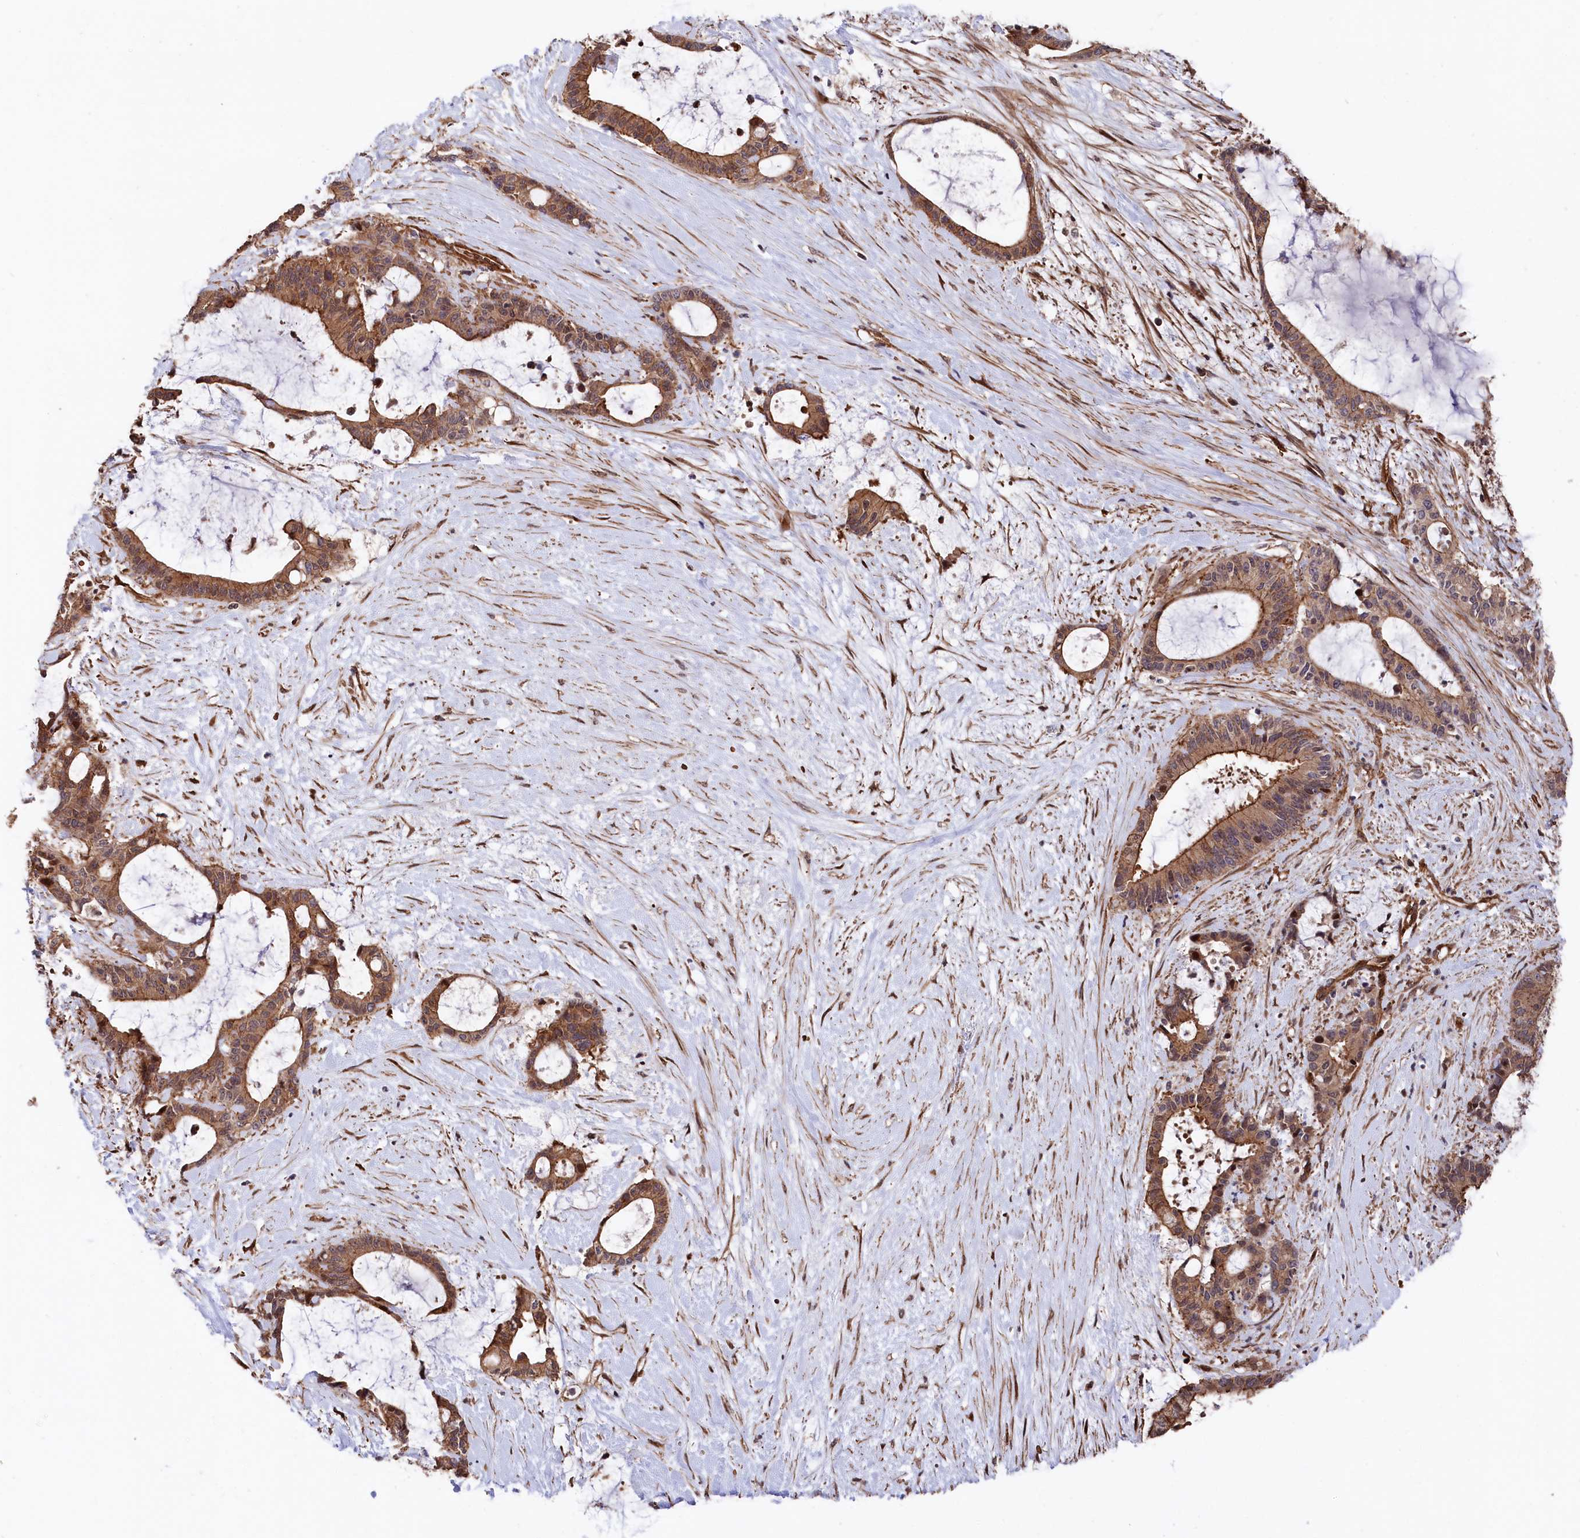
{"staining": {"intensity": "moderate", "quantity": ">75%", "location": "cytoplasmic/membranous"}, "tissue": "liver cancer", "cell_type": "Tumor cells", "image_type": "cancer", "snomed": [{"axis": "morphology", "description": "Normal tissue, NOS"}, {"axis": "morphology", "description": "Cholangiocarcinoma"}, {"axis": "topography", "description": "Liver"}, {"axis": "topography", "description": "Peripheral nerve tissue"}], "caption": "Moderate cytoplasmic/membranous protein staining is present in approximately >75% of tumor cells in liver cancer.", "gene": "TNKS1BP1", "patient": {"sex": "female", "age": 73}}